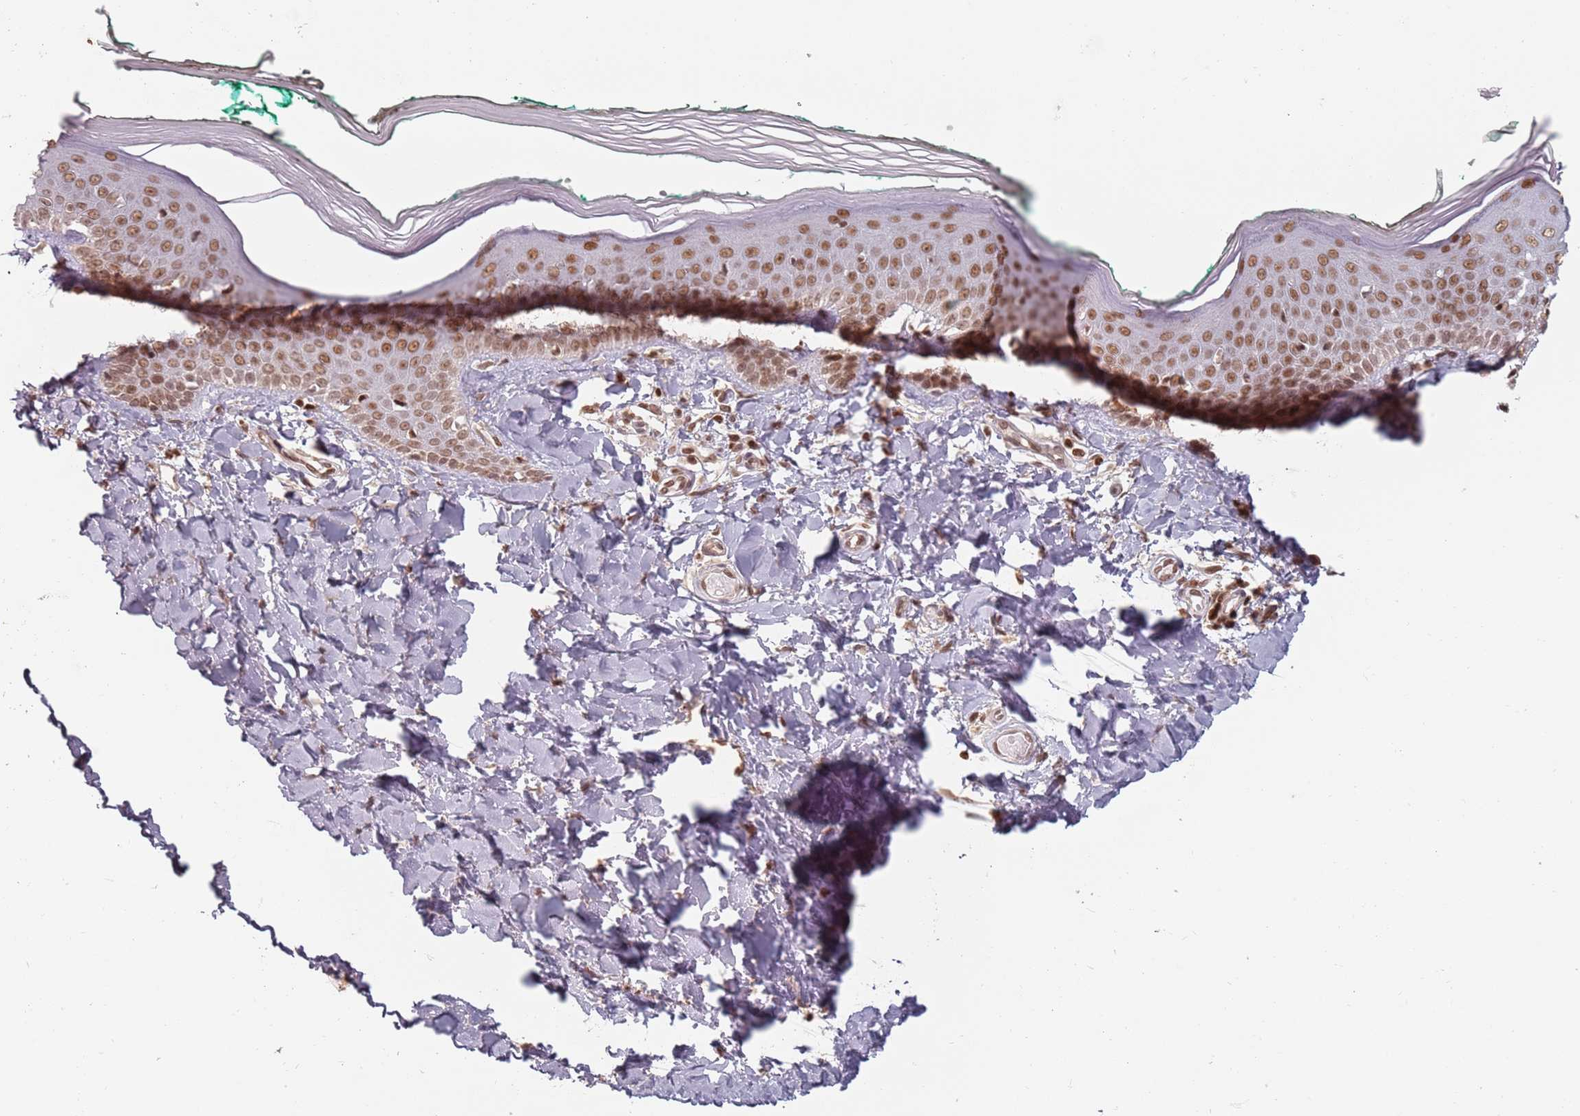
{"staining": {"intensity": "strong", "quantity": ">75%", "location": "nuclear"}, "tissue": "skin", "cell_type": "Fibroblasts", "image_type": "normal", "snomed": [{"axis": "morphology", "description": "Normal tissue, NOS"}, {"axis": "morphology", "description": "Malignant melanoma, NOS"}, {"axis": "topography", "description": "Skin"}], "caption": "Protein expression analysis of unremarkable human skin reveals strong nuclear expression in about >75% of fibroblasts. (Stains: DAB in brown, nuclei in blue, Microscopy: brightfield microscopy at high magnification).", "gene": "NUP50", "patient": {"sex": "male", "age": 62}}